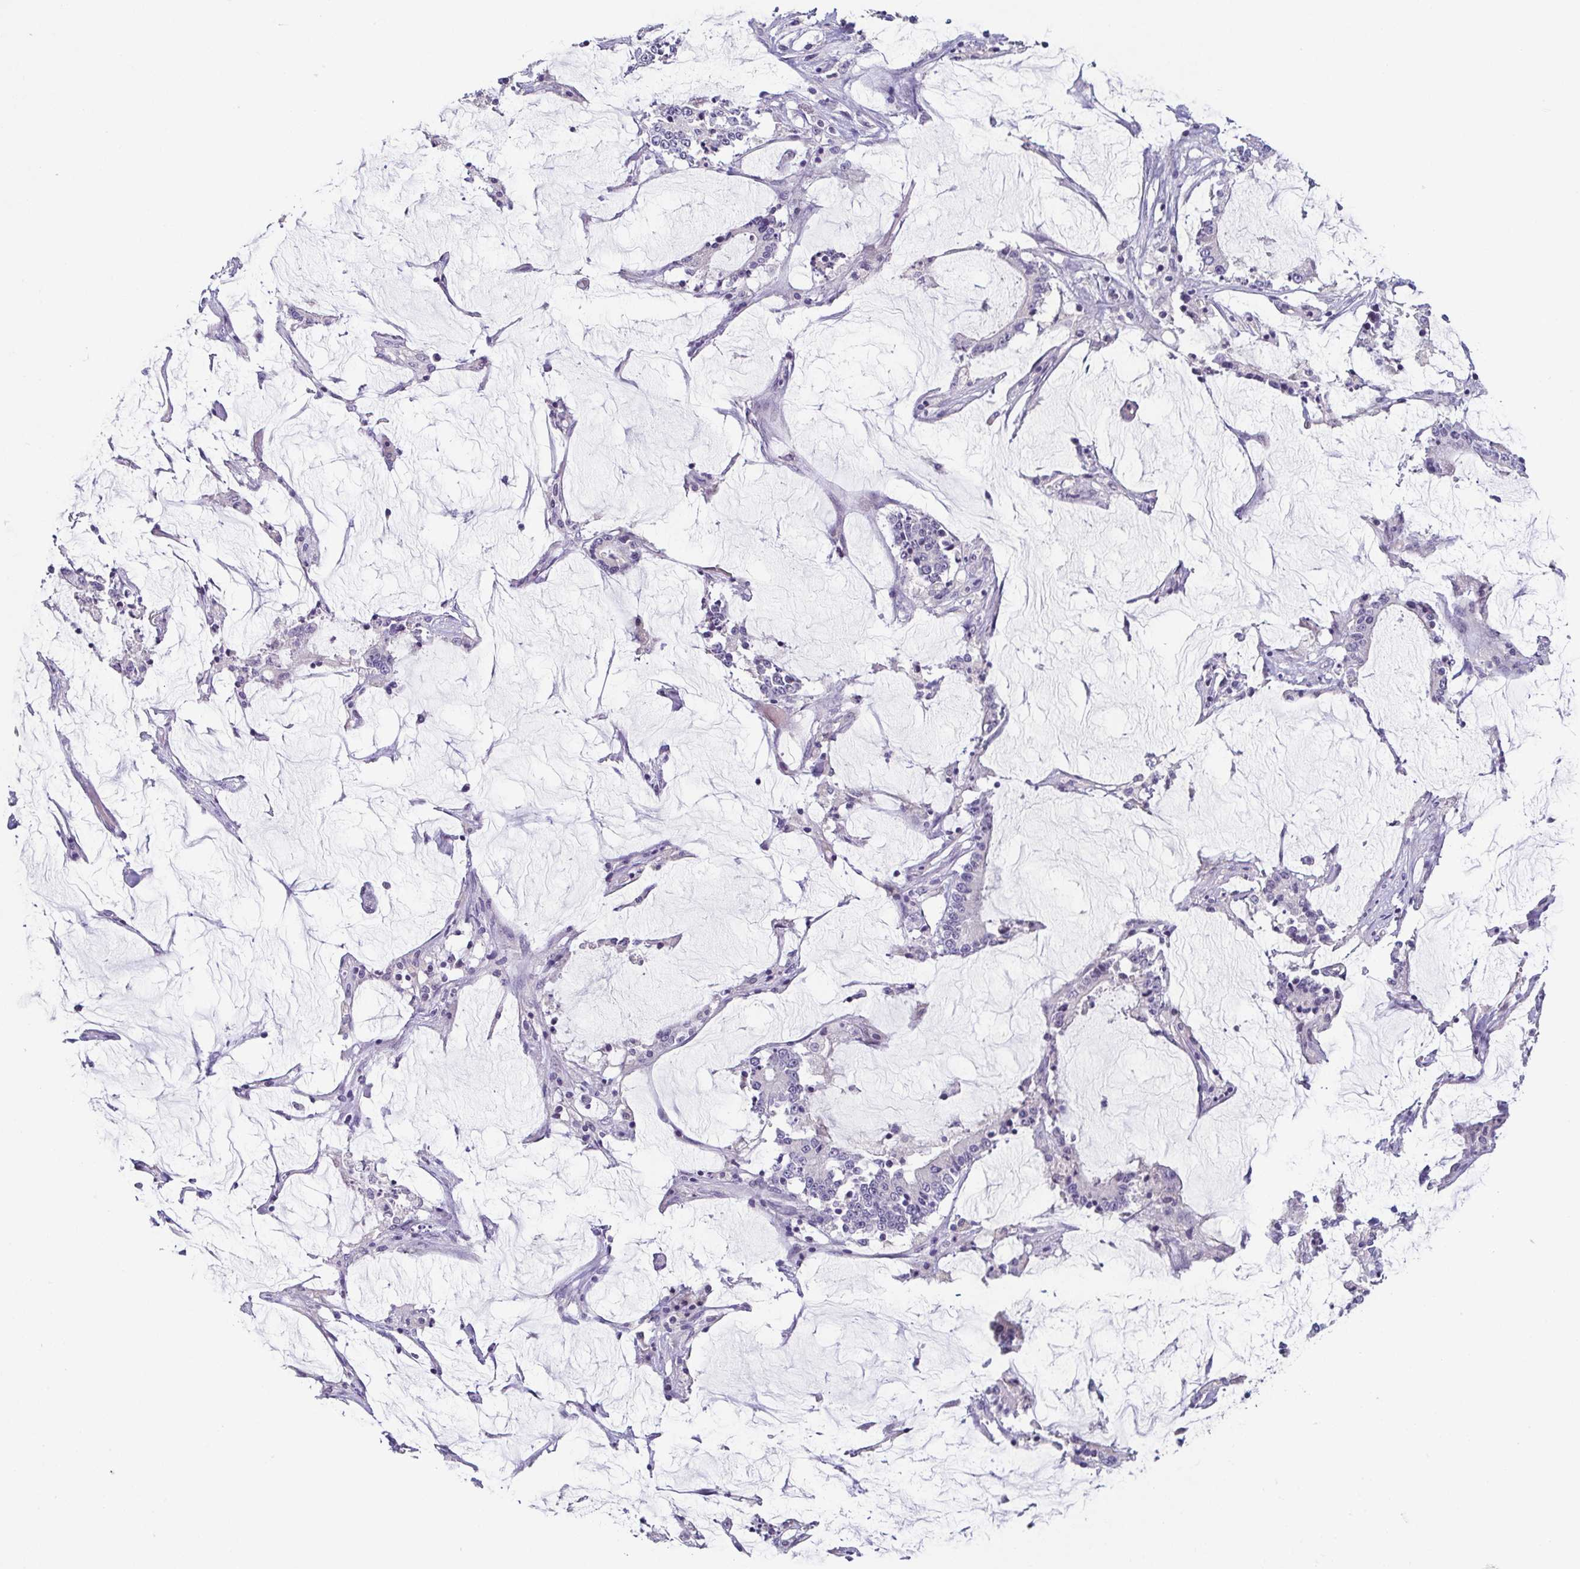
{"staining": {"intensity": "negative", "quantity": "none", "location": "none"}, "tissue": "stomach cancer", "cell_type": "Tumor cells", "image_type": "cancer", "snomed": [{"axis": "morphology", "description": "Adenocarcinoma, NOS"}, {"axis": "topography", "description": "Stomach, upper"}], "caption": "Immunohistochemistry photomicrograph of neoplastic tissue: human stomach adenocarcinoma stained with DAB displays no significant protein staining in tumor cells.", "gene": "TP73", "patient": {"sex": "male", "age": 68}}